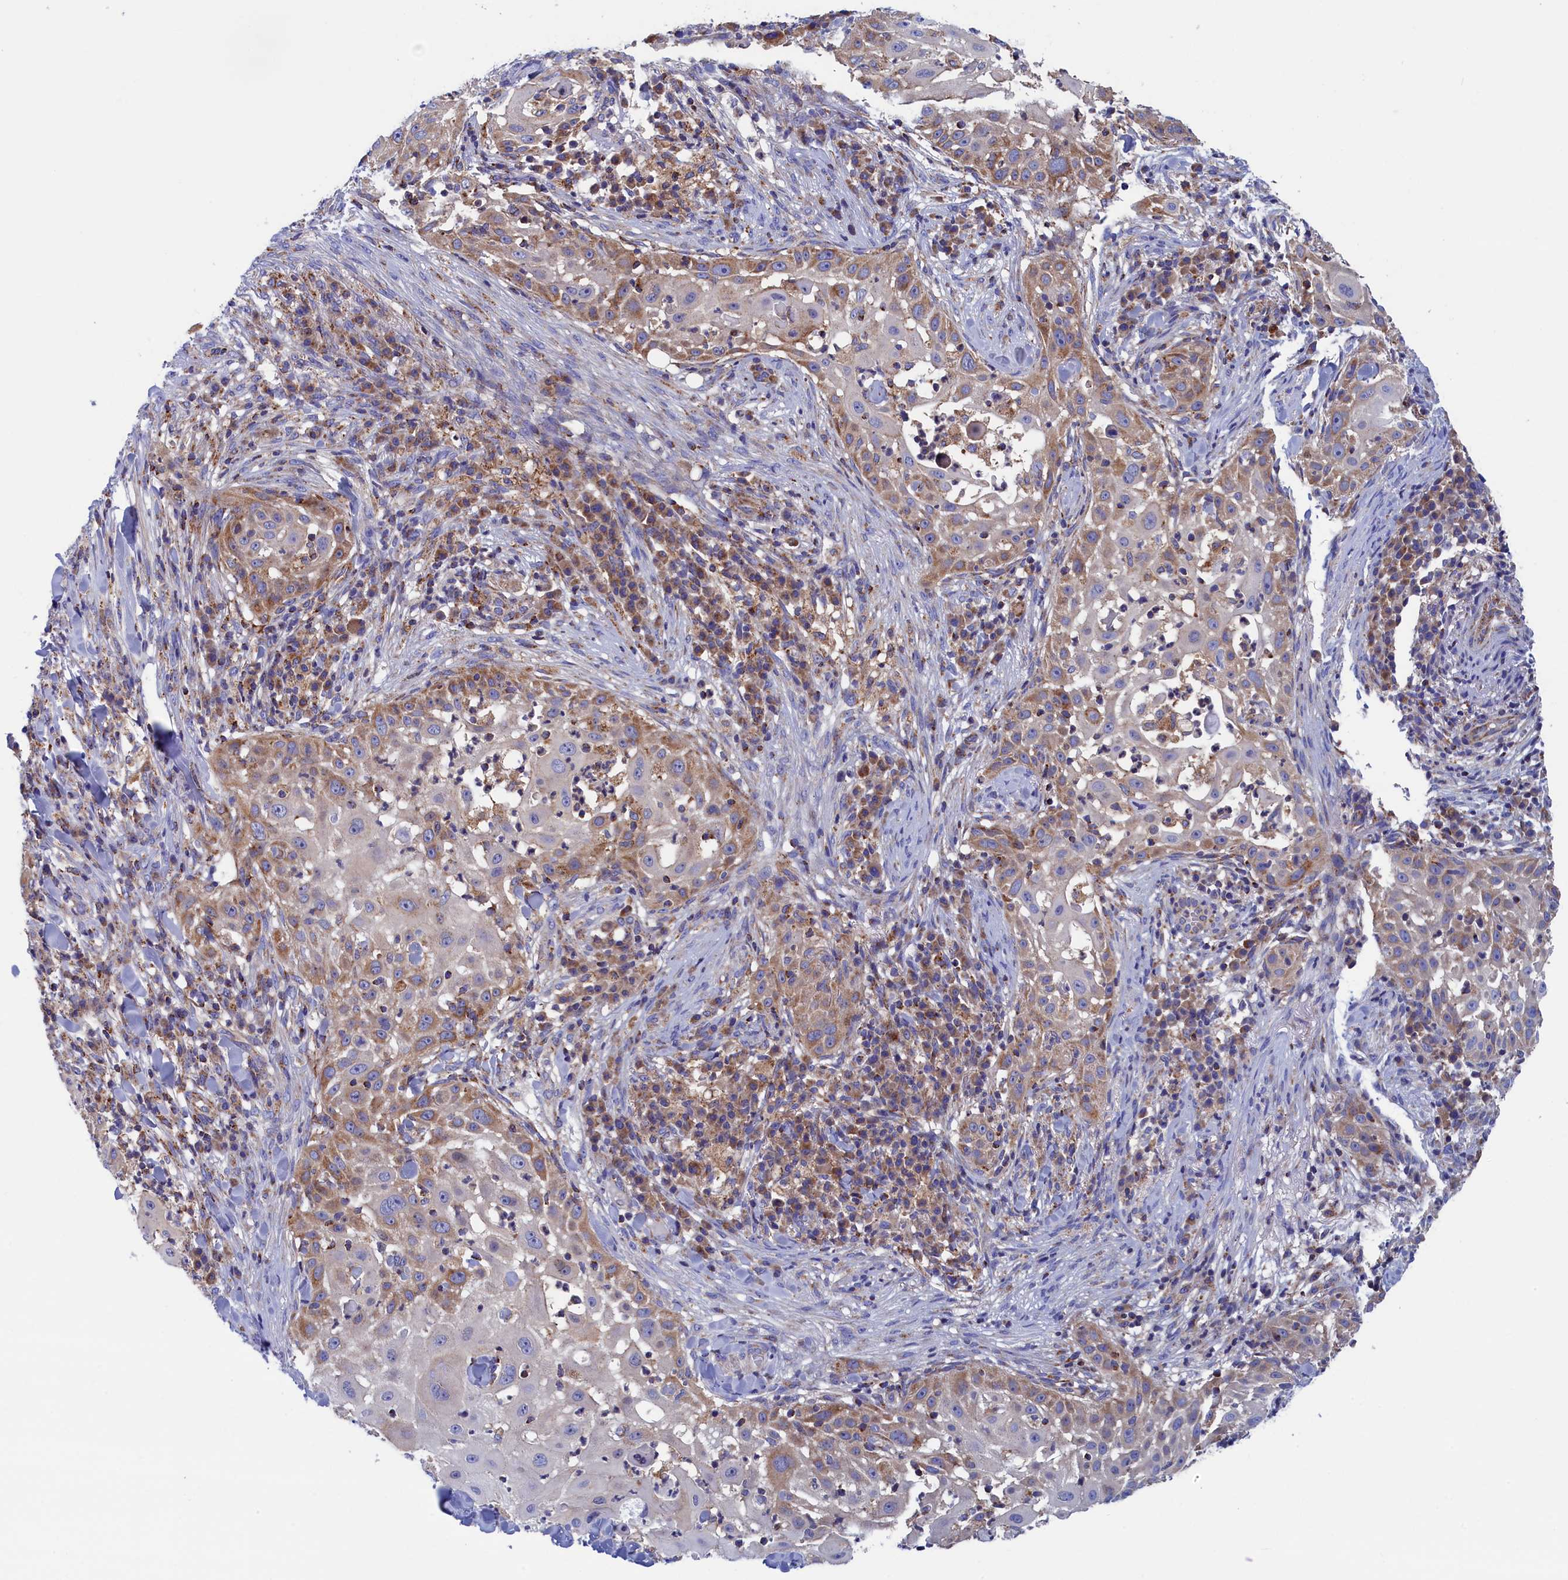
{"staining": {"intensity": "moderate", "quantity": "<25%", "location": "cytoplasmic/membranous"}, "tissue": "skin cancer", "cell_type": "Tumor cells", "image_type": "cancer", "snomed": [{"axis": "morphology", "description": "Squamous cell carcinoma, NOS"}, {"axis": "topography", "description": "Skin"}], "caption": "A low amount of moderate cytoplasmic/membranous positivity is present in about <25% of tumor cells in skin cancer tissue. (Brightfield microscopy of DAB IHC at high magnification).", "gene": "WDR83", "patient": {"sex": "female", "age": 44}}